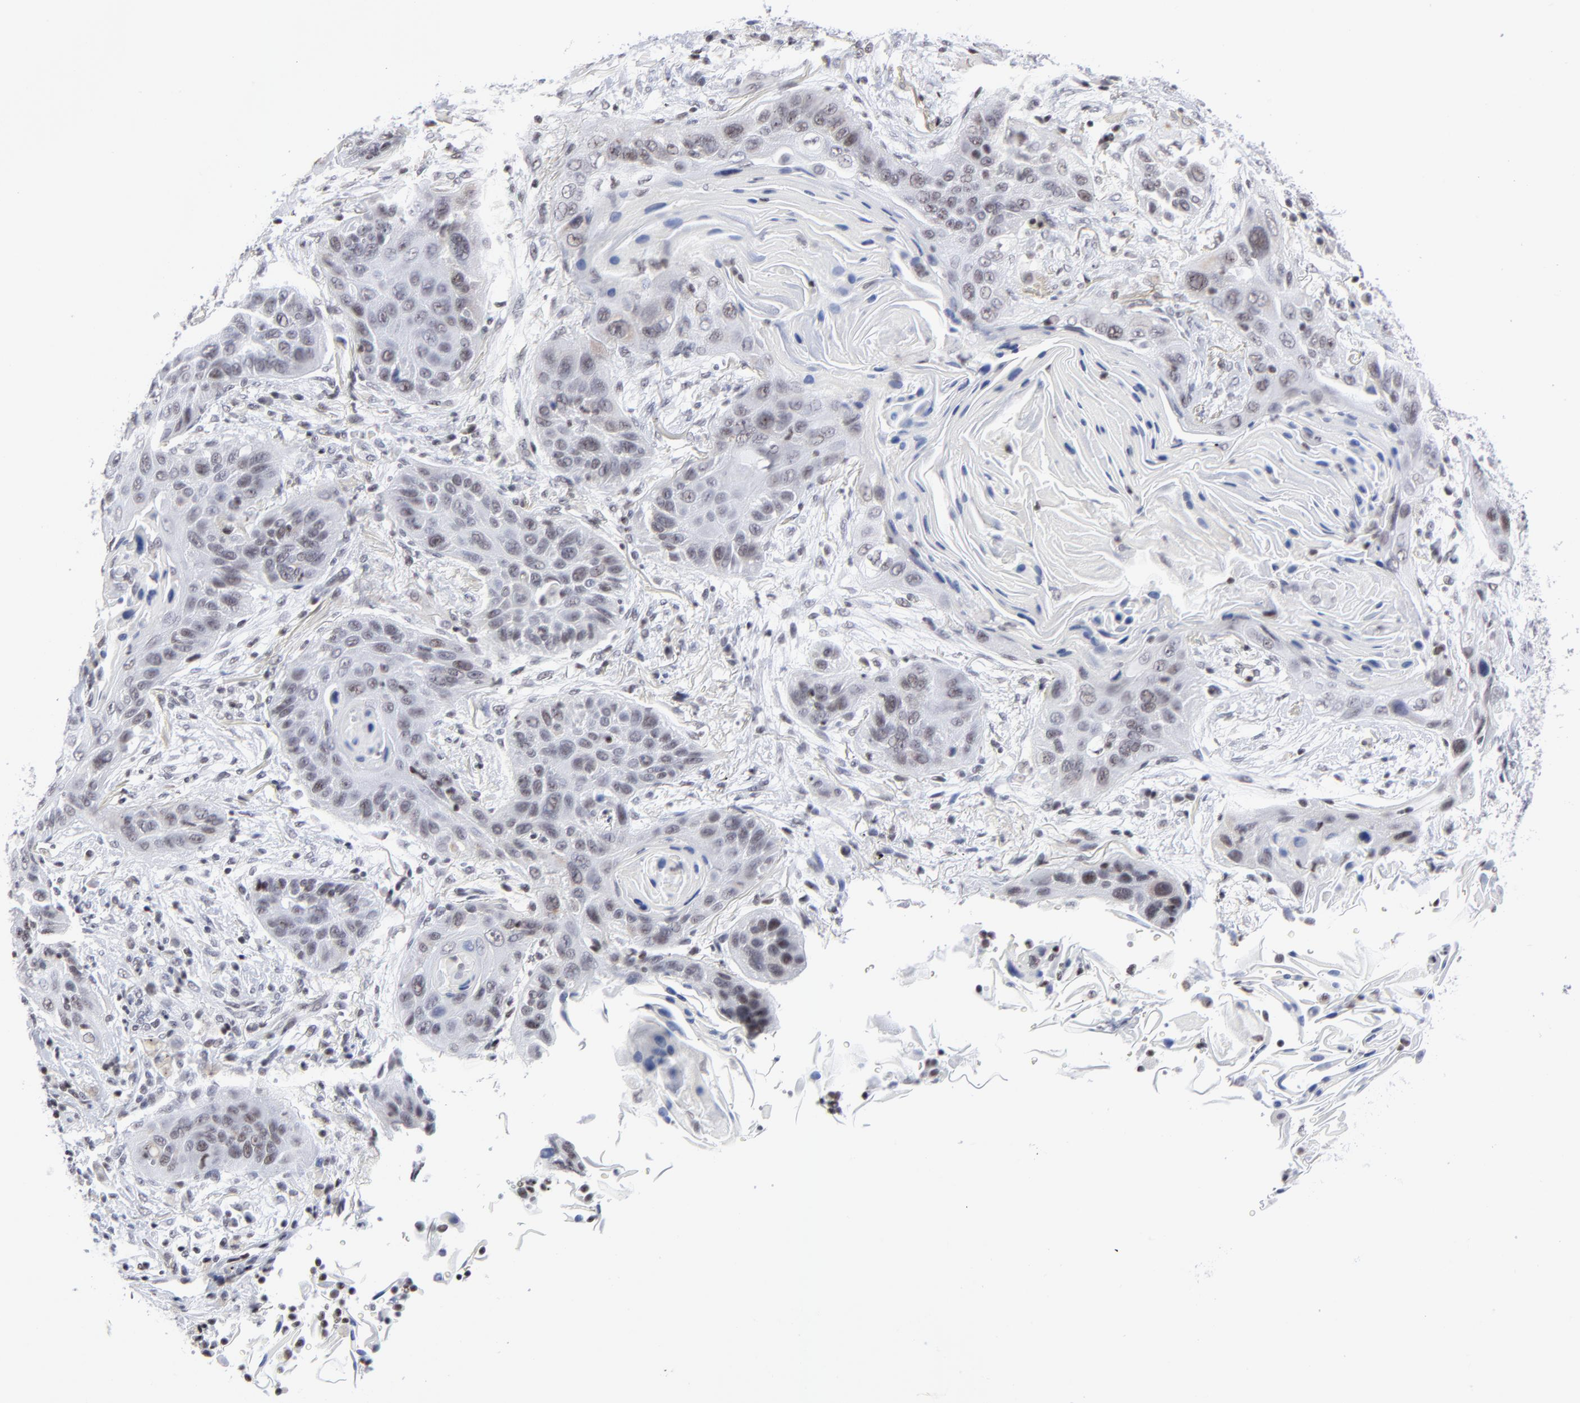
{"staining": {"intensity": "weak", "quantity": "25%-75%", "location": "nuclear"}, "tissue": "lung cancer", "cell_type": "Tumor cells", "image_type": "cancer", "snomed": [{"axis": "morphology", "description": "Squamous cell carcinoma, NOS"}, {"axis": "topography", "description": "Lung"}], "caption": "The image exhibits staining of lung cancer, revealing weak nuclear protein positivity (brown color) within tumor cells.", "gene": "SP2", "patient": {"sex": "female", "age": 67}}